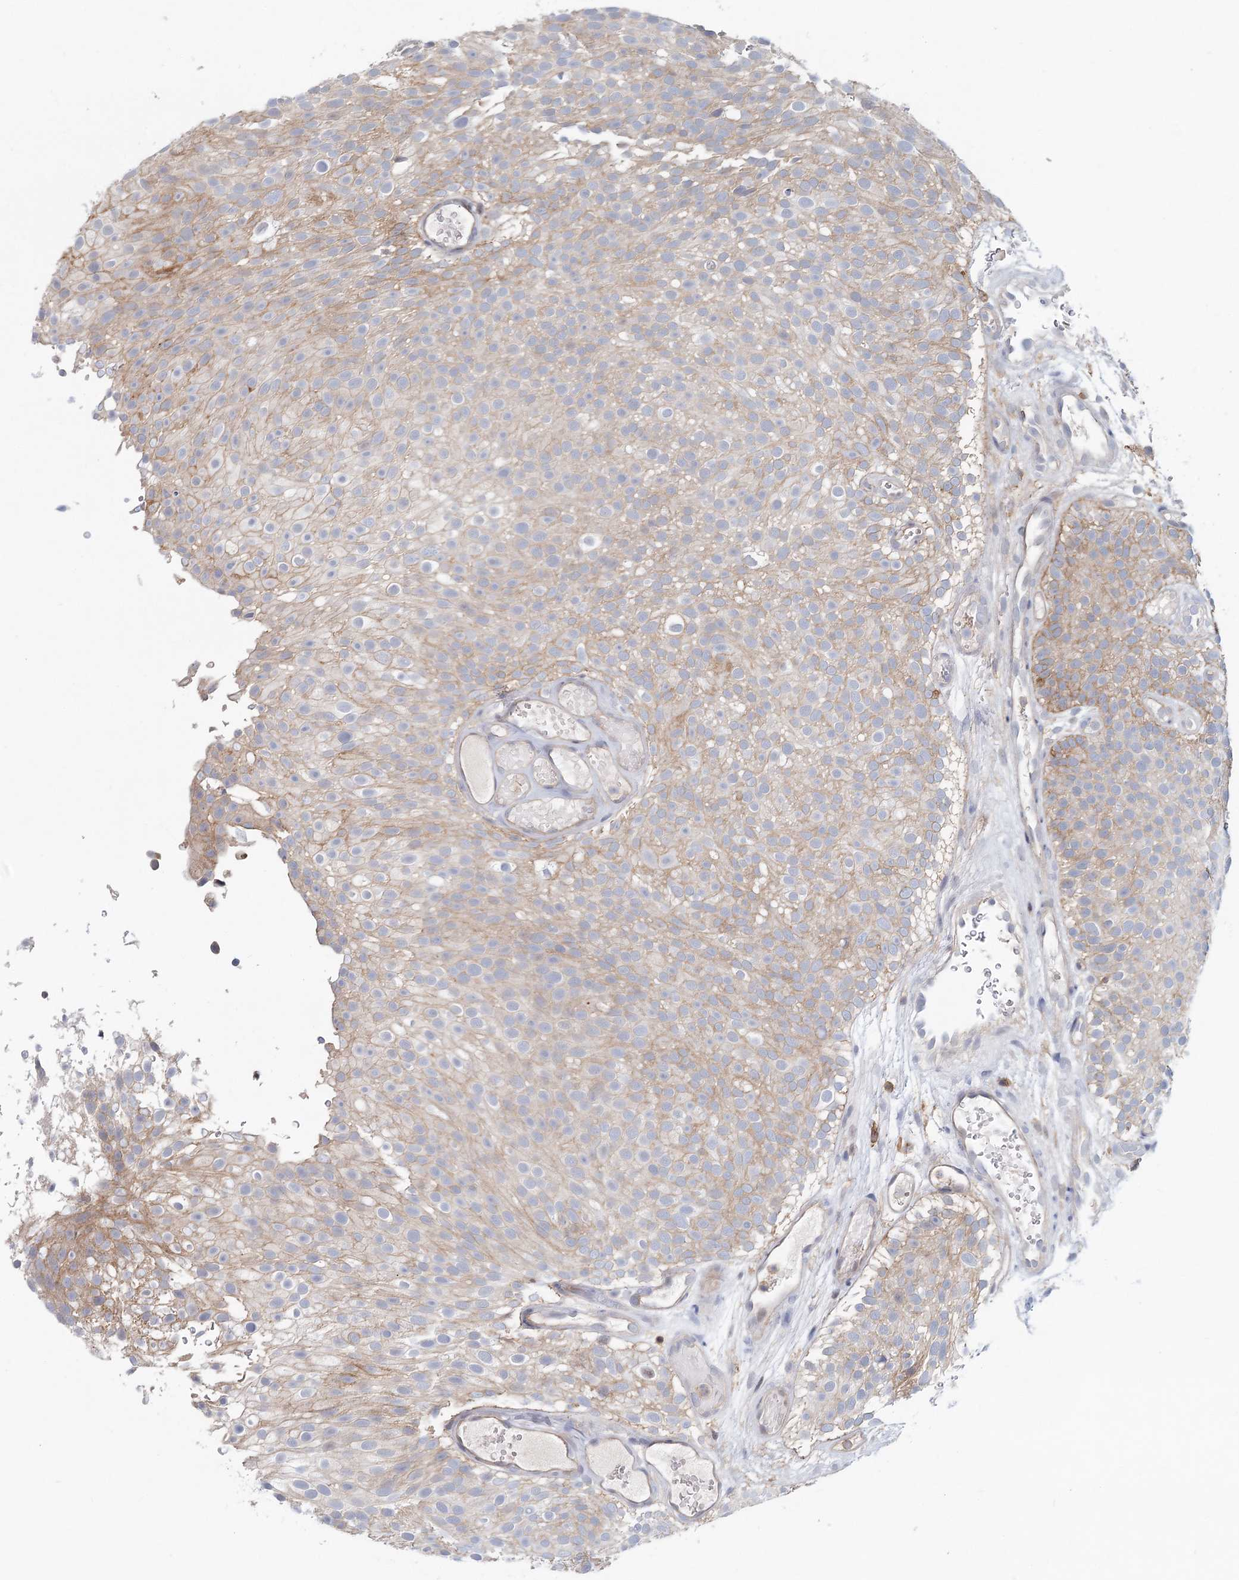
{"staining": {"intensity": "weak", "quantity": "25%-75%", "location": "cytoplasmic/membranous"}, "tissue": "urothelial cancer", "cell_type": "Tumor cells", "image_type": "cancer", "snomed": [{"axis": "morphology", "description": "Urothelial carcinoma, Low grade"}, {"axis": "topography", "description": "Urinary bladder"}], "caption": "Immunohistochemical staining of human urothelial cancer displays weak cytoplasmic/membranous protein positivity in about 25%-75% of tumor cells.", "gene": "CDC42SE2", "patient": {"sex": "male", "age": 78}}